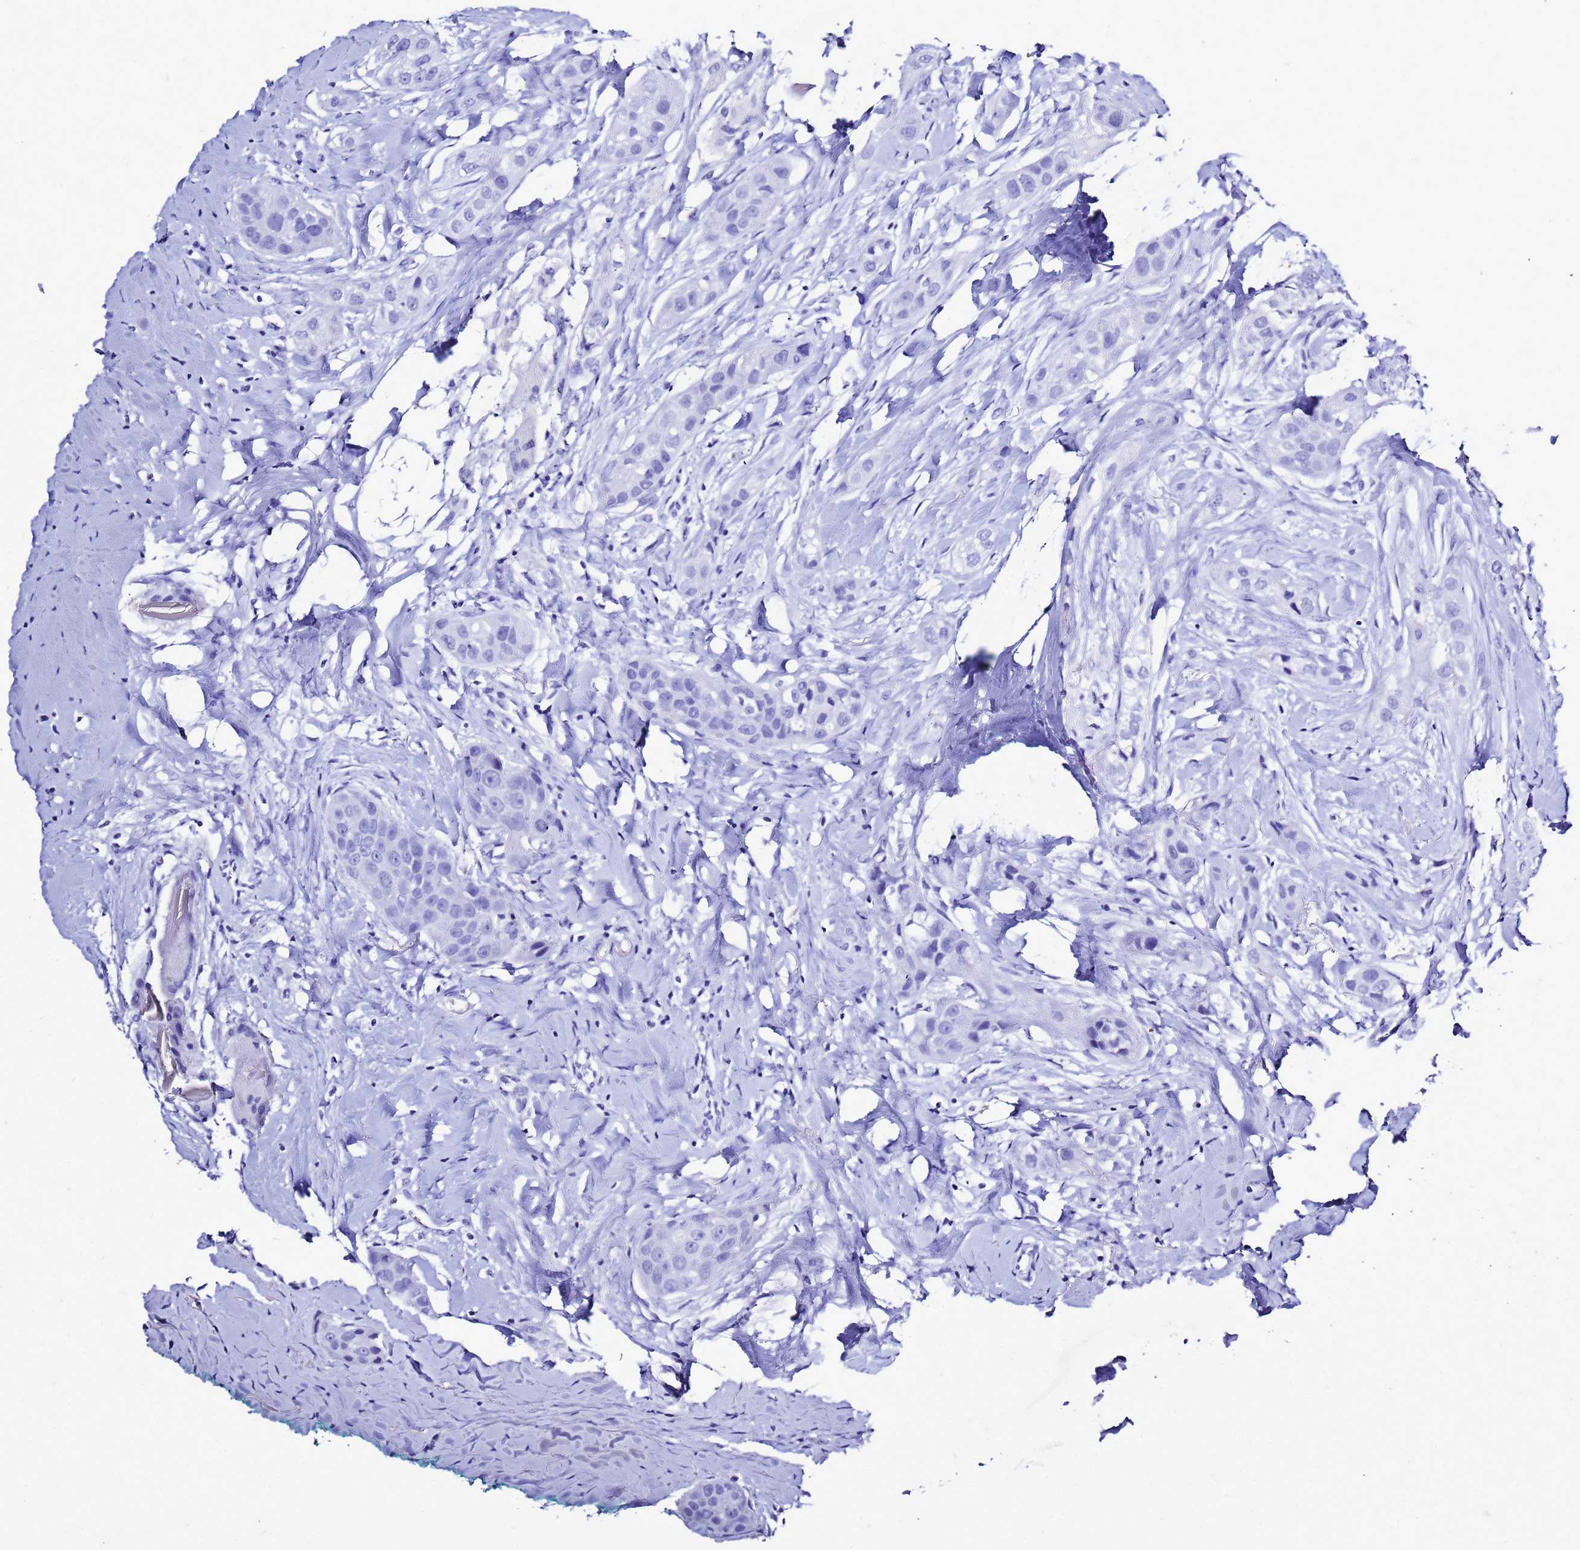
{"staining": {"intensity": "negative", "quantity": "none", "location": "none"}, "tissue": "head and neck cancer", "cell_type": "Tumor cells", "image_type": "cancer", "snomed": [{"axis": "morphology", "description": "Normal tissue, NOS"}, {"axis": "morphology", "description": "Squamous cell carcinoma, NOS"}, {"axis": "topography", "description": "Skeletal muscle"}, {"axis": "topography", "description": "Head-Neck"}], "caption": "IHC histopathology image of neoplastic tissue: human head and neck cancer (squamous cell carcinoma) stained with DAB (3,3'-diaminobenzidine) exhibits no significant protein staining in tumor cells. (DAB (3,3'-diaminobenzidine) immunohistochemistry visualized using brightfield microscopy, high magnification).", "gene": "LIPF", "patient": {"sex": "male", "age": 51}}